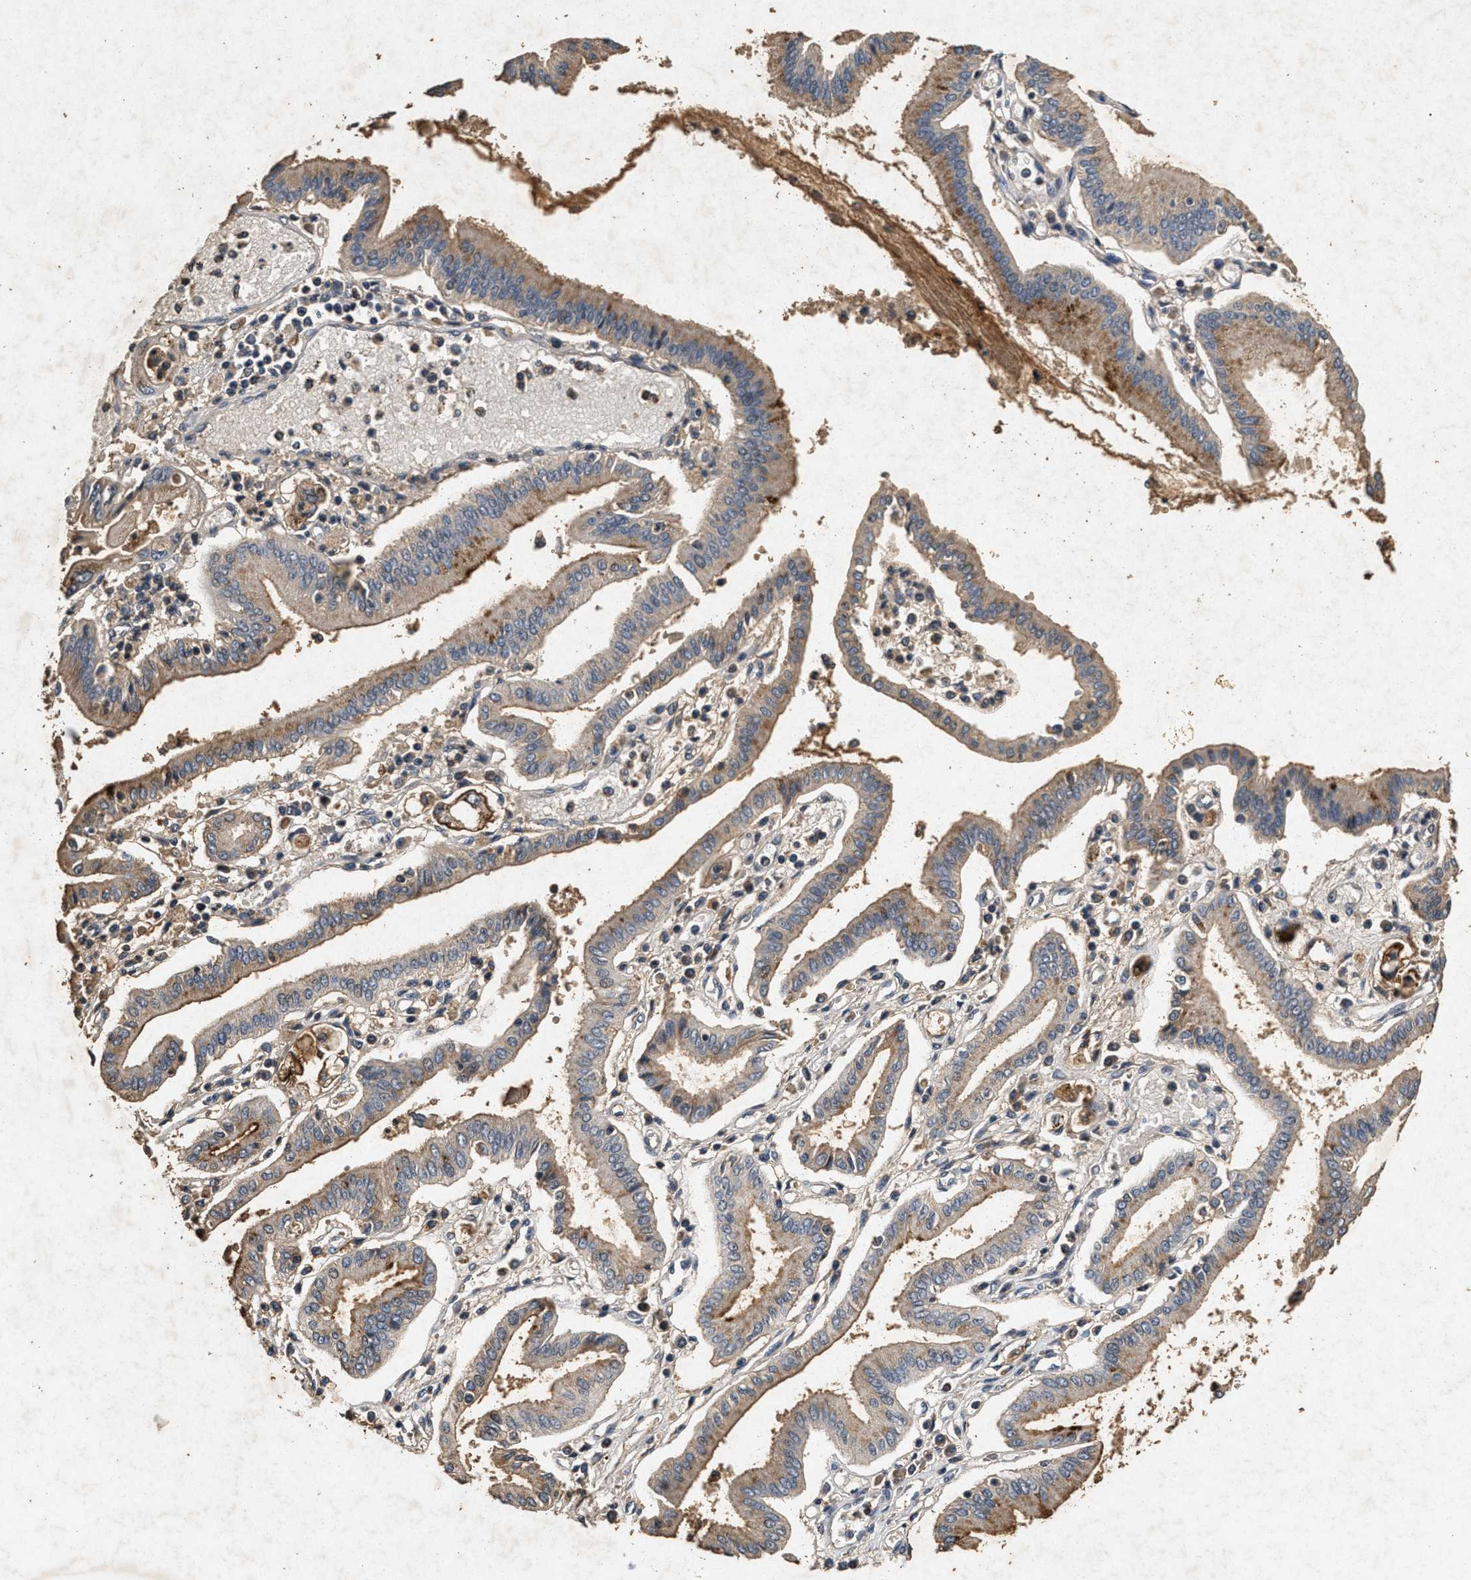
{"staining": {"intensity": "weak", "quantity": ">75%", "location": "cytoplasmic/membranous"}, "tissue": "pancreatic cancer", "cell_type": "Tumor cells", "image_type": "cancer", "snomed": [{"axis": "morphology", "description": "Adenocarcinoma, NOS"}, {"axis": "topography", "description": "Pancreas"}], "caption": "Adenocarcinoma (pancreatic) was stained to show a protein in brown. There is low levels of weak cytoplasmic/membranous positivity in about >75% of tumor cells. (Stains: DAB (3,3'-diaminobenzidine) in brown, nuclei in blue, Microscopy: brightfield microscopy at high magnification).", "gene": "PPP1CC", "patient": {"sex": "male", "age": 56}}